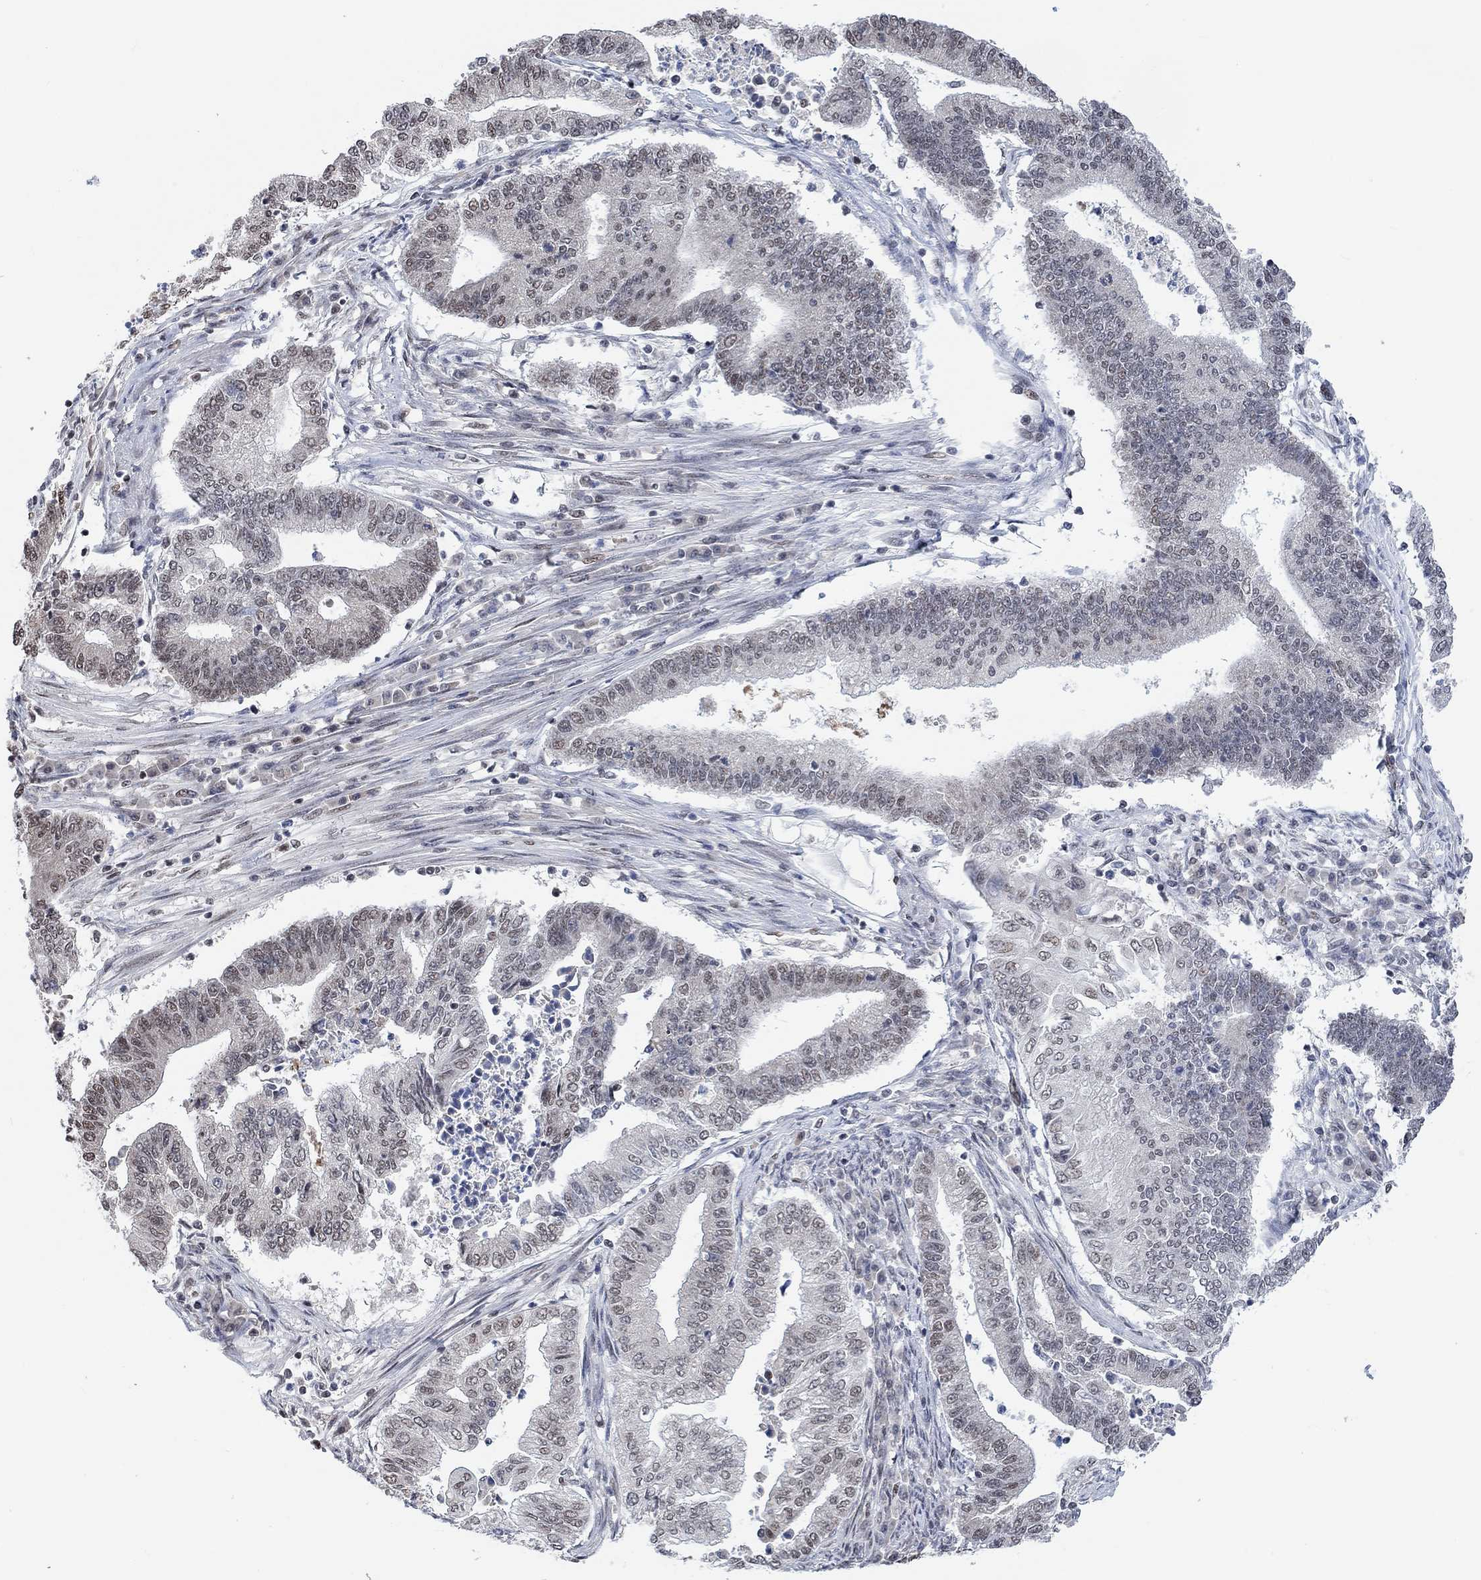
{"staining": {"intensity": "moderate", "quantity": "<25%", "location": "nuclear"}, "tissue": "endometrial cancer", "cell_type": "Tumor cells", "image_type": "cancer", "snomed": [{"axis": "morphology", "description": "Adenocarcinoma, NOS"}, {"axis": "topography", "description": "Uterus"}, {"axis": "topography", "description": "Endometrium"}], "caption": "Adenocarcinoma (endometrial) tissue displays moderate nuclear staining in approximately <25% of tumor cells, visualized by immunohistochemistry. (Brightfield microscopy of DAB IHC at high magnification).", "gene": "USP39", "patient": {"sex": "female", "age": 54}}